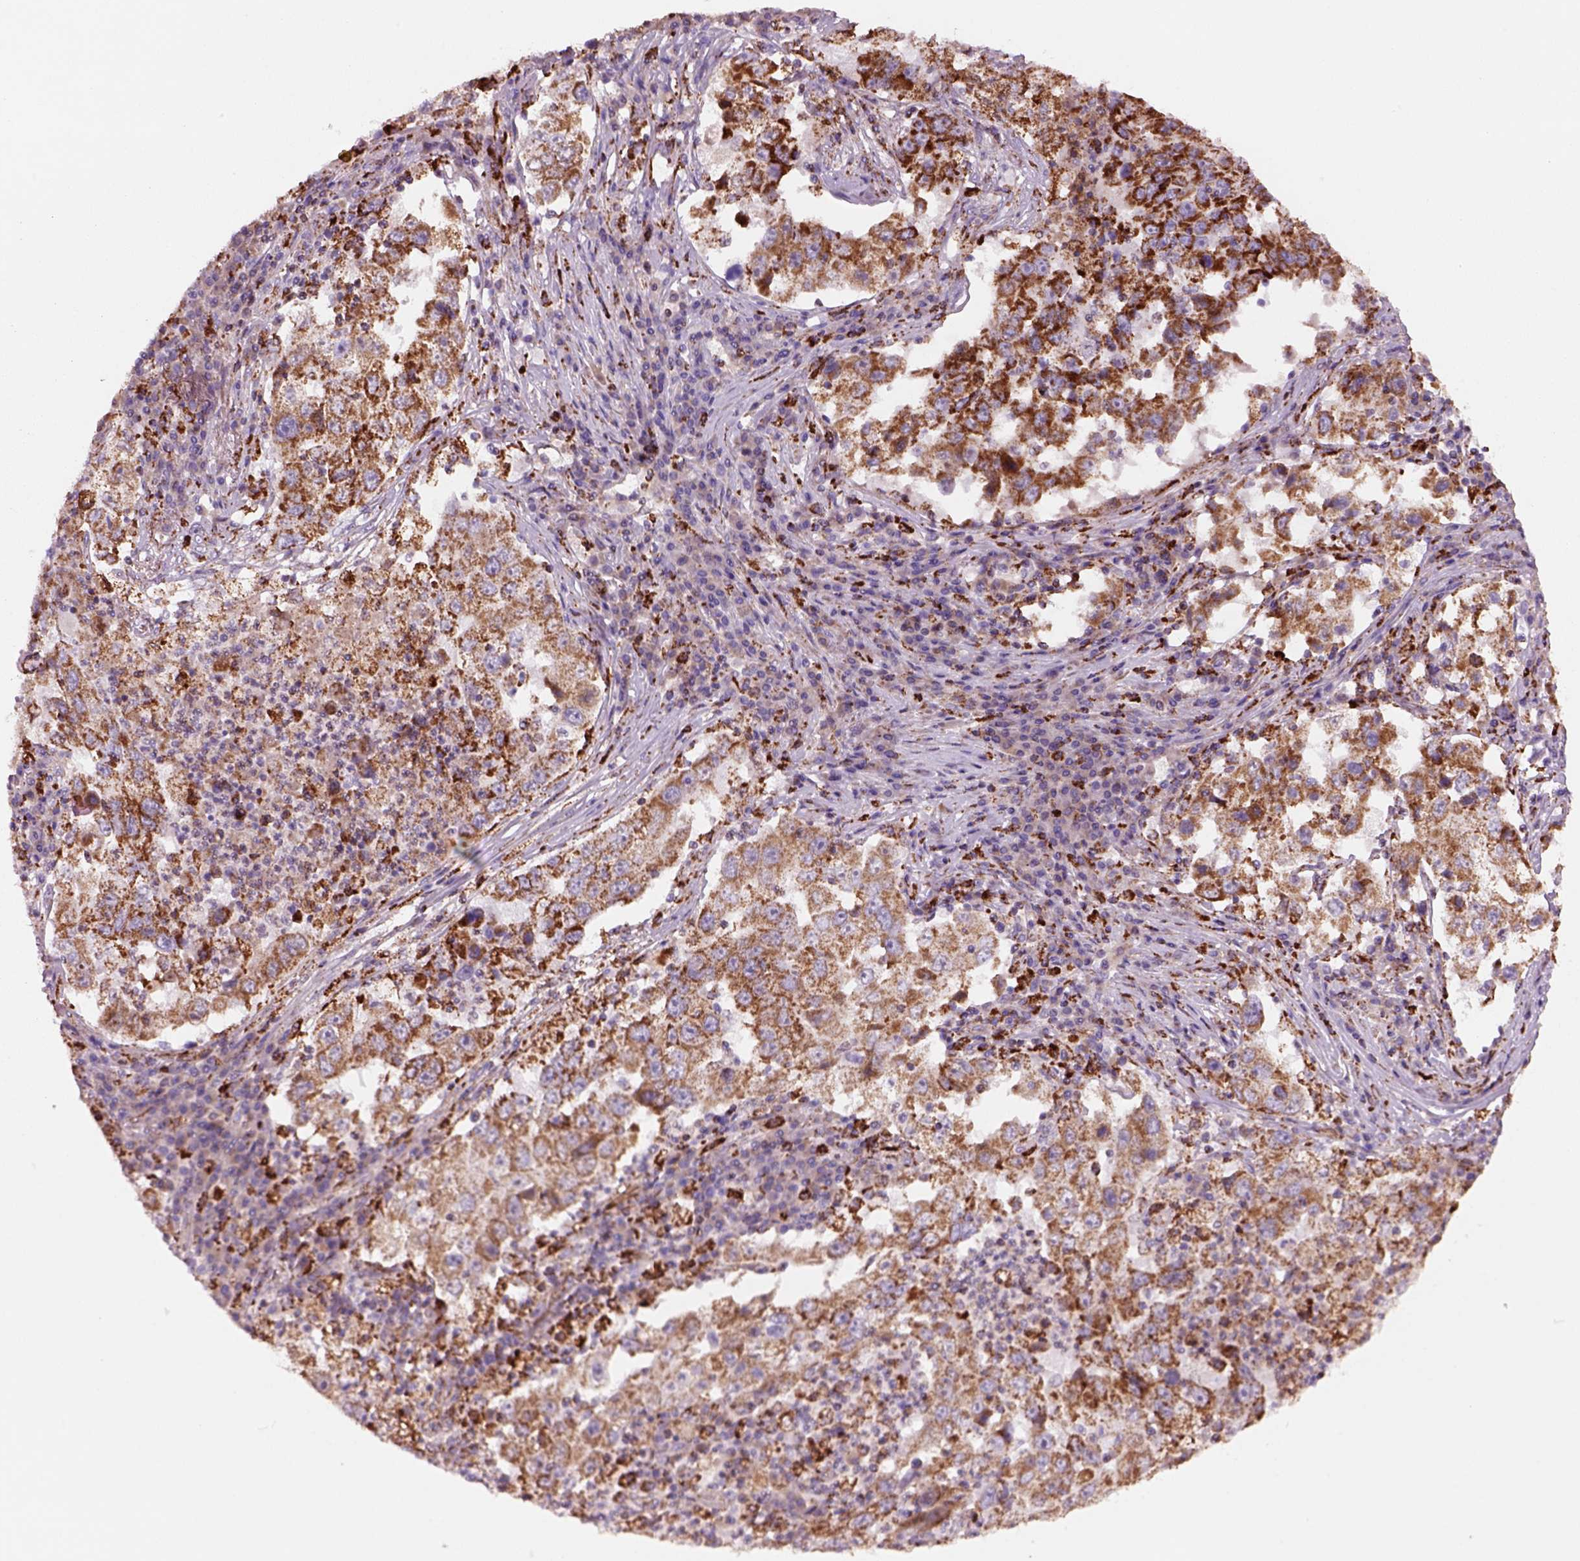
{"staining": {"intensity": "moderate", "quantity": ">75%", "location": "cytoplasmic/membranous"}, "tissue": "lung cancer", "cell_type": "Tumor cells", "image_type": "cancer", "snomed": [{"axis": "morphology", "description": "Adenocarcinoma, NOS"}, {"axis": "topography", "description": "Lung"}], "caption": "A micrograph of human lung cancer stained for a protein exhibits moderate cytoplasmic/membranous brown staining in tumor cells. Nuclei are stained in blue.", "gene": "SLC25A24", "patient": {"sex": "male", "age": 73}}